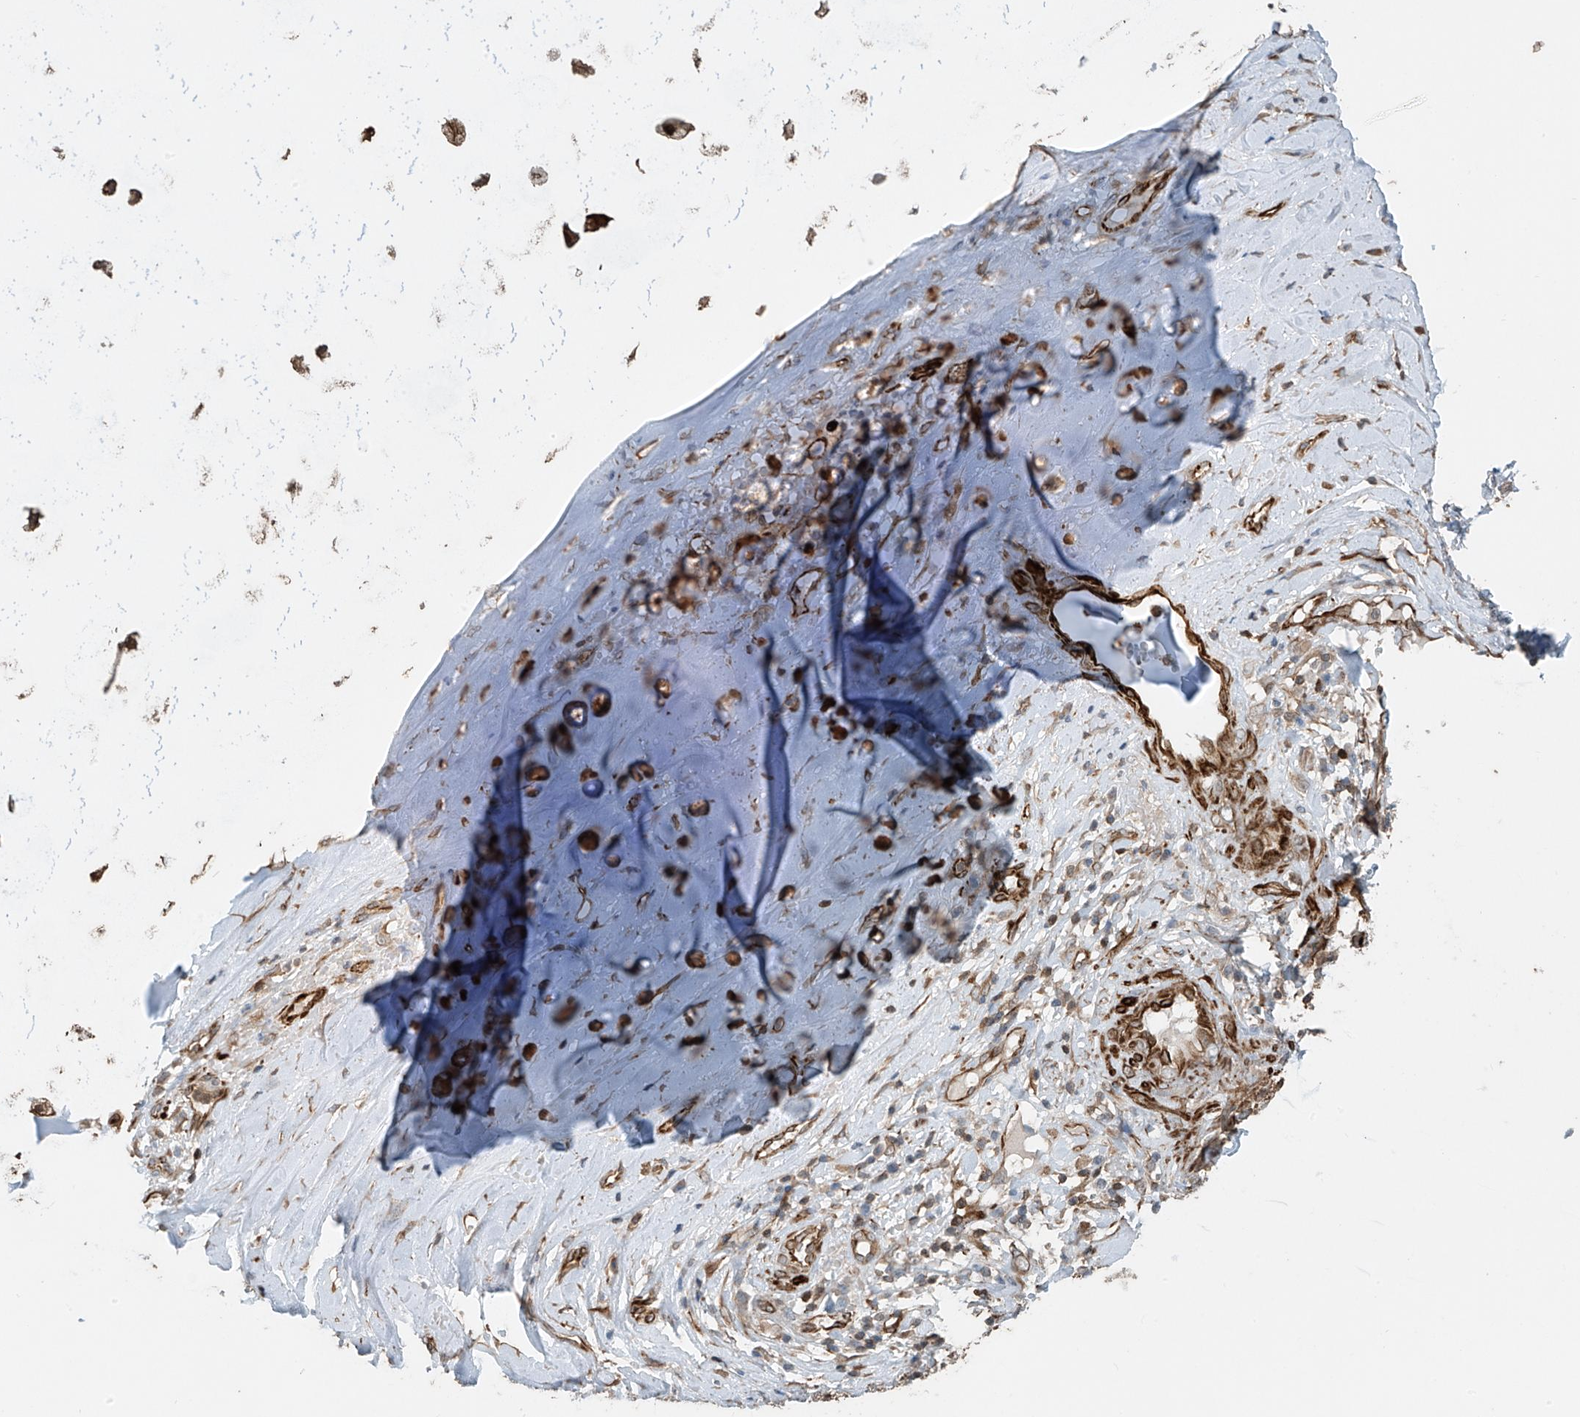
{"staining": {"intensity": "moderate", "quantity": ">75%", "location": "cytoplasmic/membranous,nuclear"}, "tissue": "adipose tissue", "cell_type": "Adipocytes", "image_type": "normal", "snomed": [{"axis": "morphology", "description": "Normal tissue, NOS"}, {"axis": "morphology", "description": "Basal cell carcinoma"}, {"axis": "topography", "description": "Cartilage tissue"}, {"axis": "topography", "description": "Nasopharynx"}, {"axis": "topography", "description": "Oral tissue"}], "caption": "Immunohistochemistry histopathology image of normal human adipose tissue stained for a protein (brown), which displays medium levels of moderate cytoplasmic/membranous,nuclear expression in about >75% of adipocytes.", "gene": "SH3BGRL3", "patient": {"sex": "female", "age": 77}}